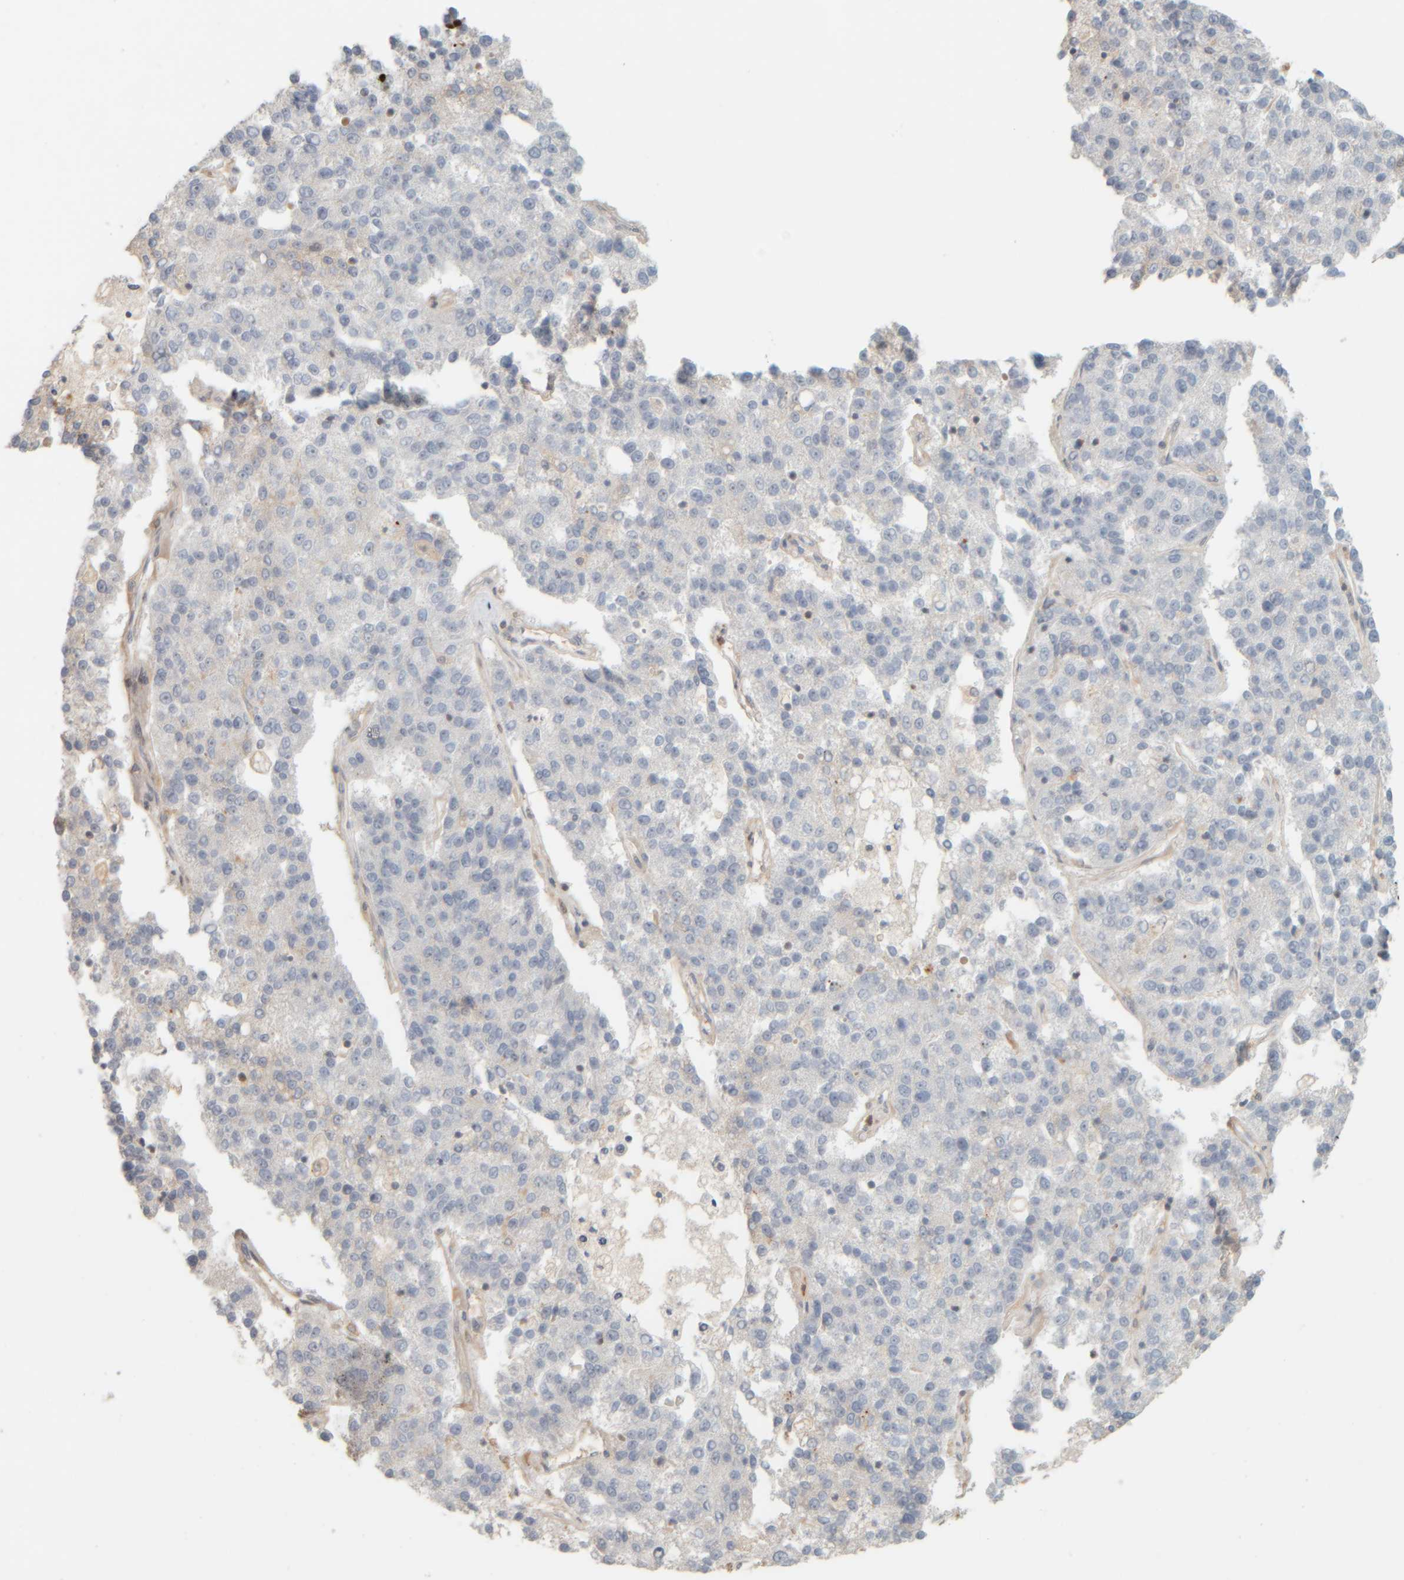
{"staining": {"intensity": "negative", "quantity": "none", "location": "none"}, "tissue": "pancreatic cancer", "cell_type": "Tumor cells", "image_type": "cancer", "snomed": [{"axis": "morphology", "description": "Adenocarcinoma, NOS"}, {"axis": "topography", "description": "Pancreas"}], "caption": "IHC of human adenocarcinoma (pancreatic) reveals no staining in tumor cells.", "gene": "PTGES3L-AARSD1", "patient": {"sex": "female", "age": 61}}